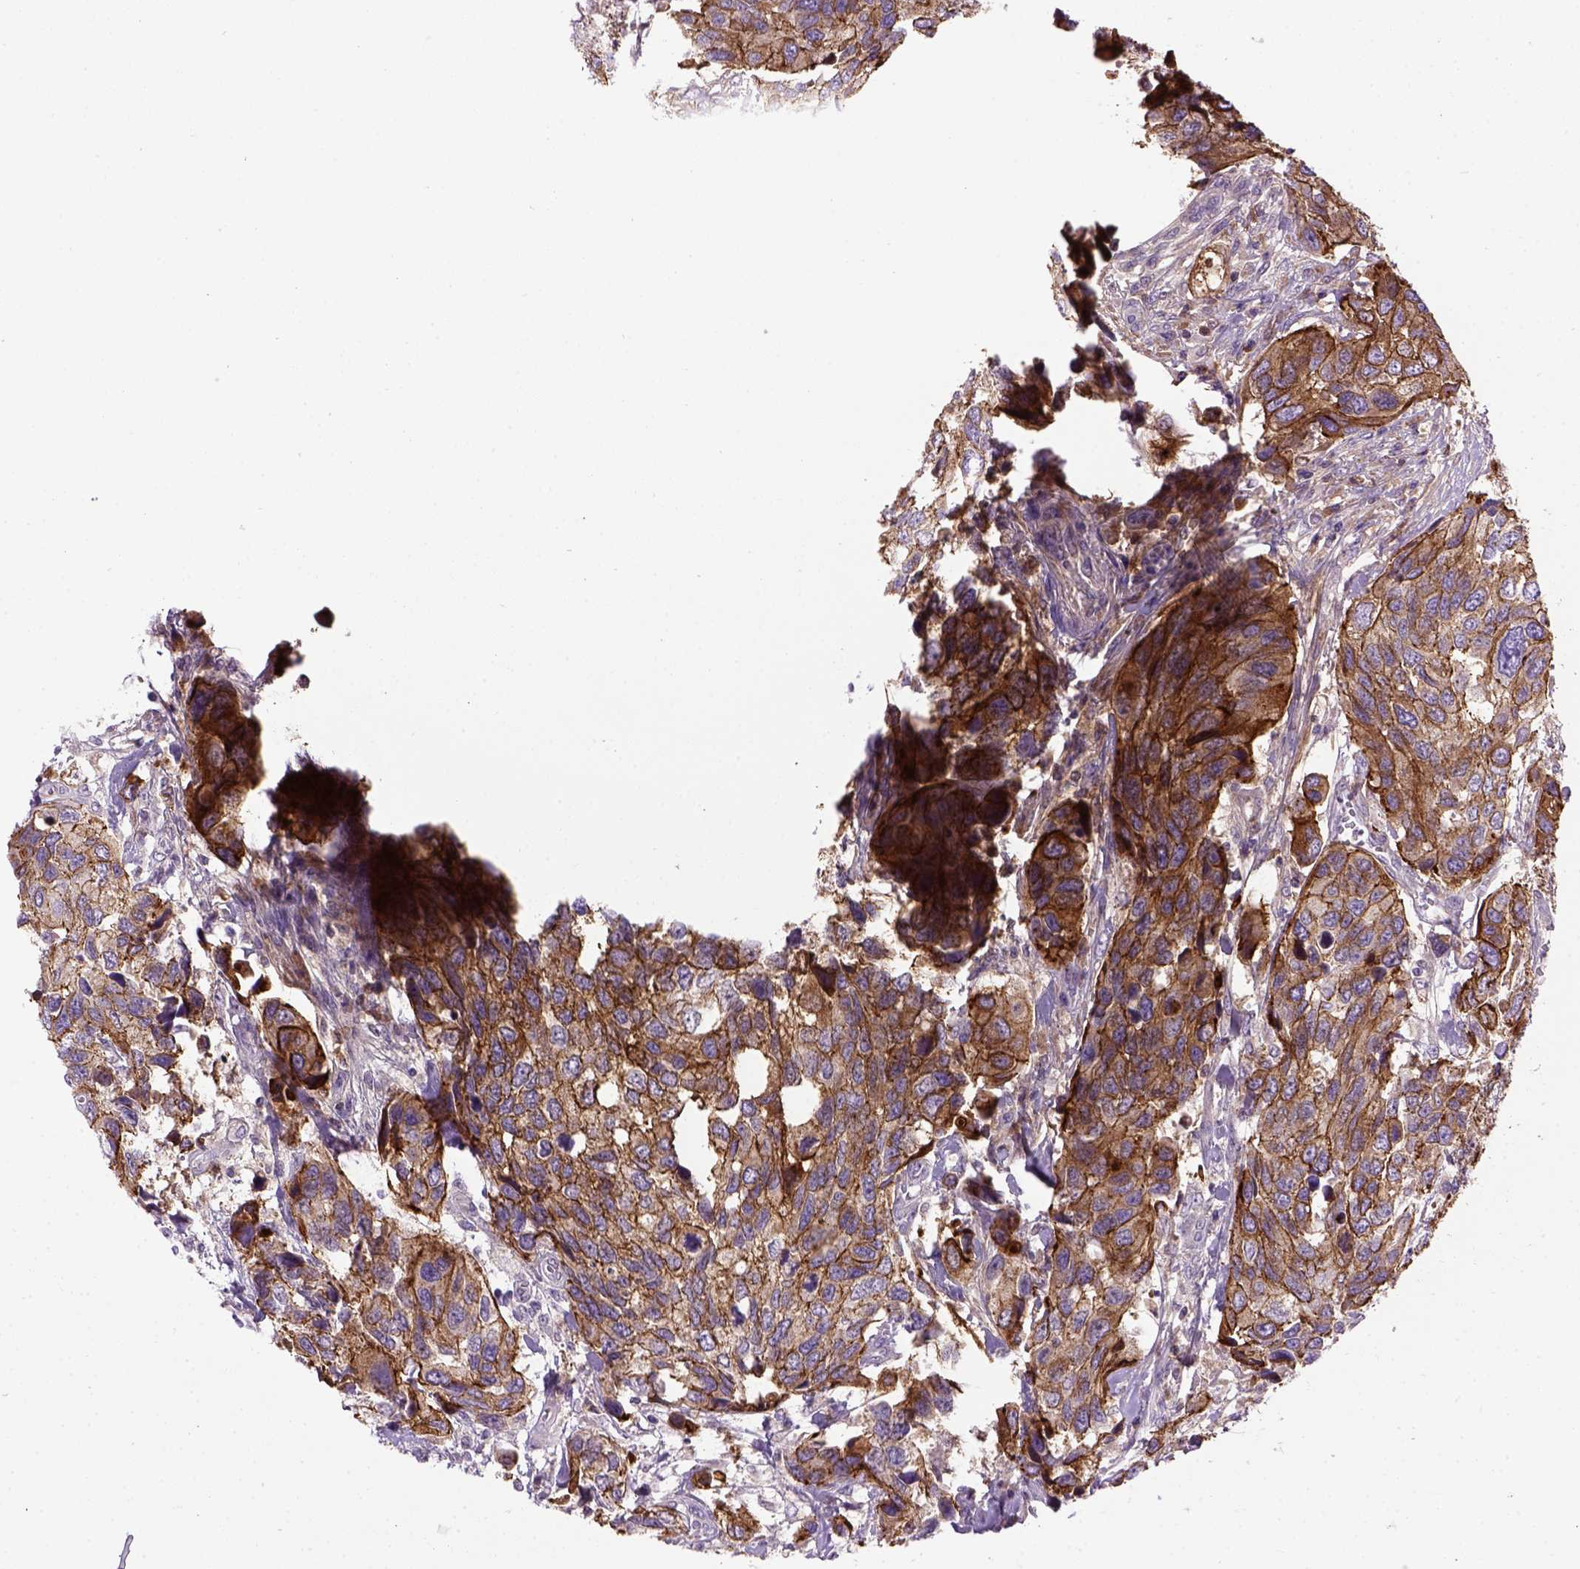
{"staining": {"intensity": "strong", "quantity": ">75%", "location": "cytoplasmic/membranous"}, "tissue": "urothelial cancer", "cell_type": "Tumor cells", "image_type": "cancer", "snomed": [{"axis": "morphology", "description": "Urothelial carcinoma, High grade"}, {"axis": "topography", "description": "Urinary bladder"}], "caption": "Strong cytoplasmic/membranous positivity for a protein is present in approximately >75% of tumor cells of urothelial cancer using immunohistochemistry (IHC).", "gene": "CDH1", "patient": {"sex": "male", "age": 60}}